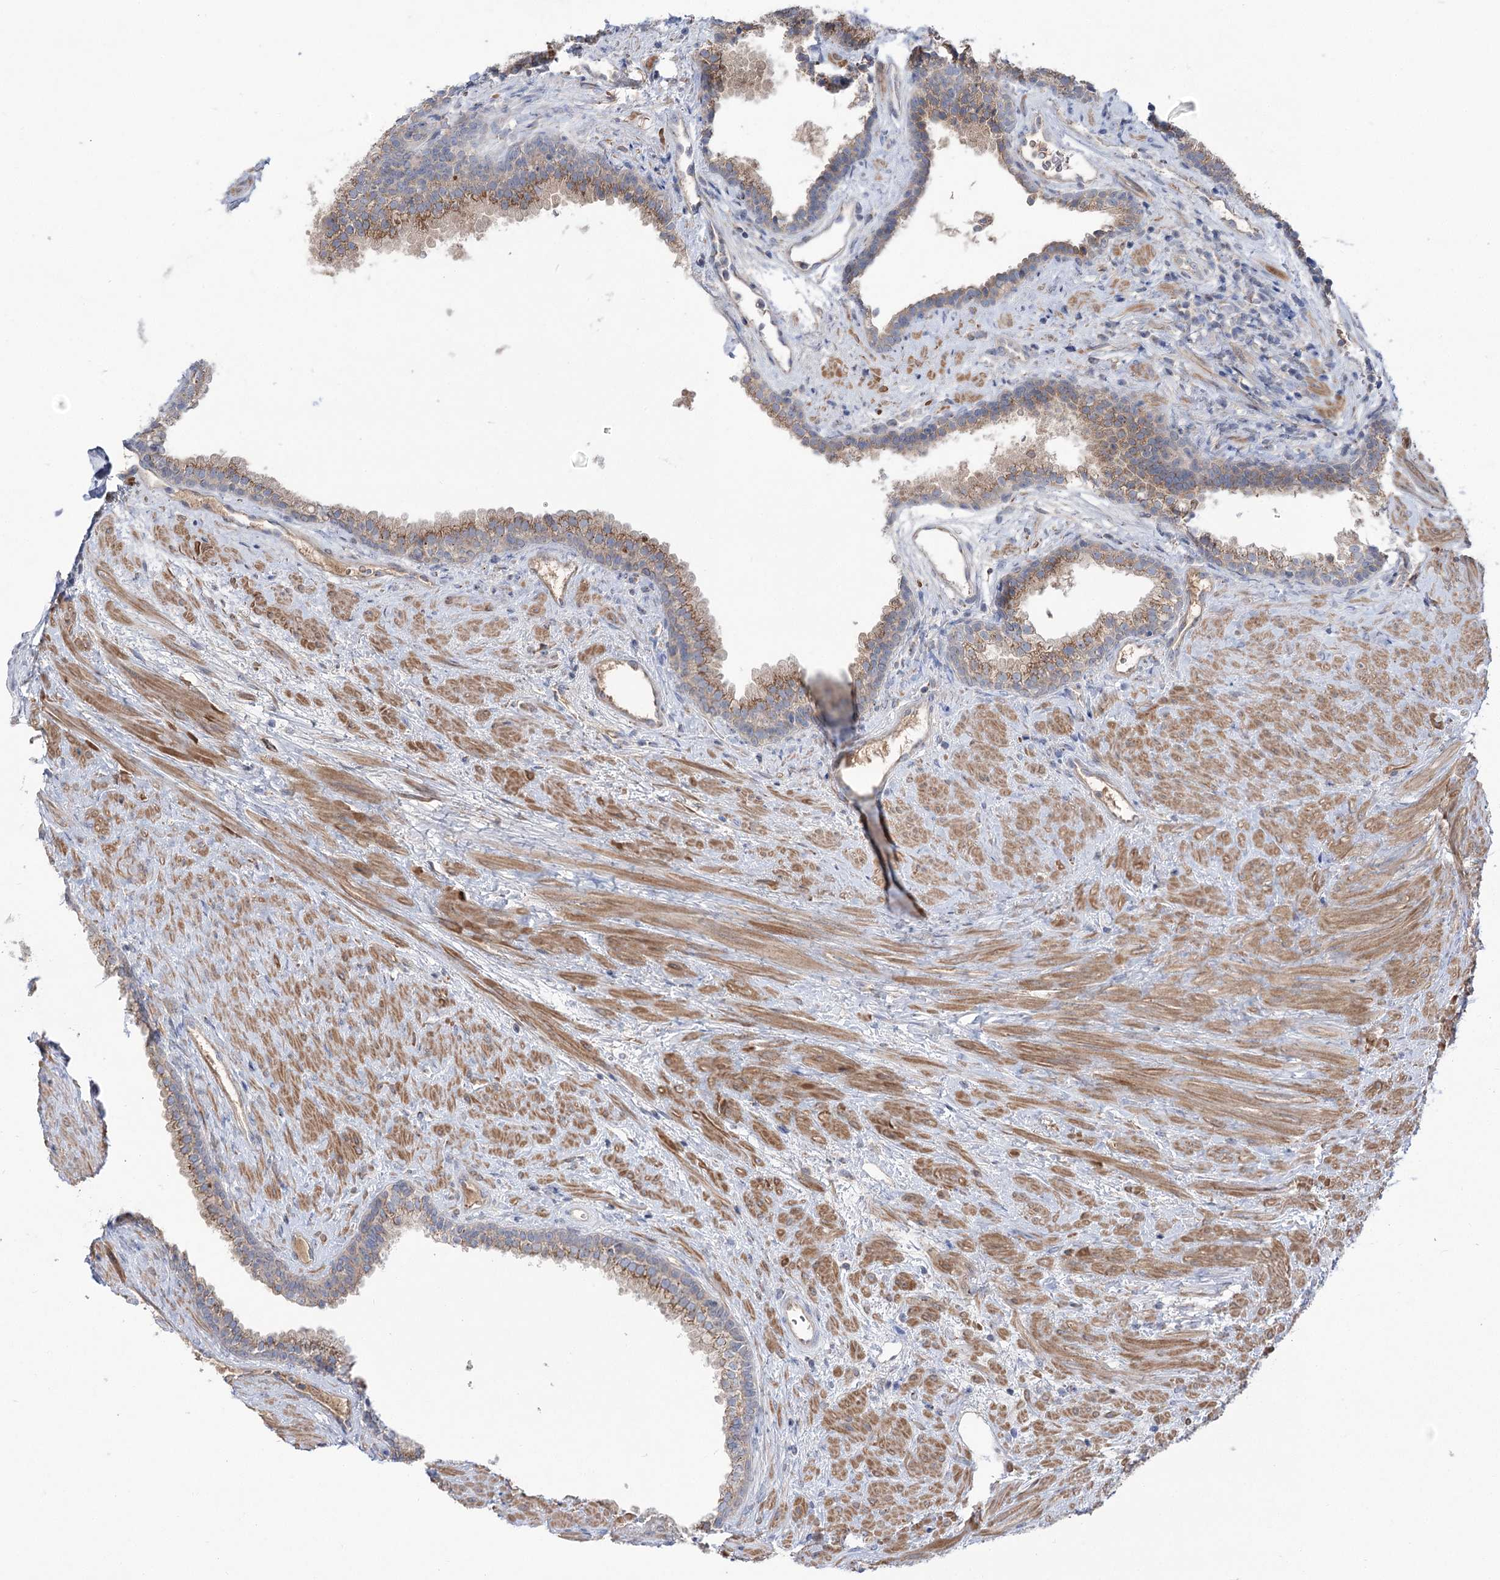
{"staining": {"intensity": "moderate", "quantity": ">75%", "location": "cytoplasmic/membranous"}, "tissue": "prostate", "cell_type": "Glandular cells", "image_type": "normal", "snomed": [{"axis": "morphology", "description": "Normal tissue, NOS"}, {"axis": "topography", "description": "Prostate"}], "caption": "This is a photomicrograph of IHC staining of normal prostate, which shows moderate positivity in the cytoplasmic/membranous of glandular cells.", "gene": "GBF1", "patient": {"sex": "male", "age": 76}}